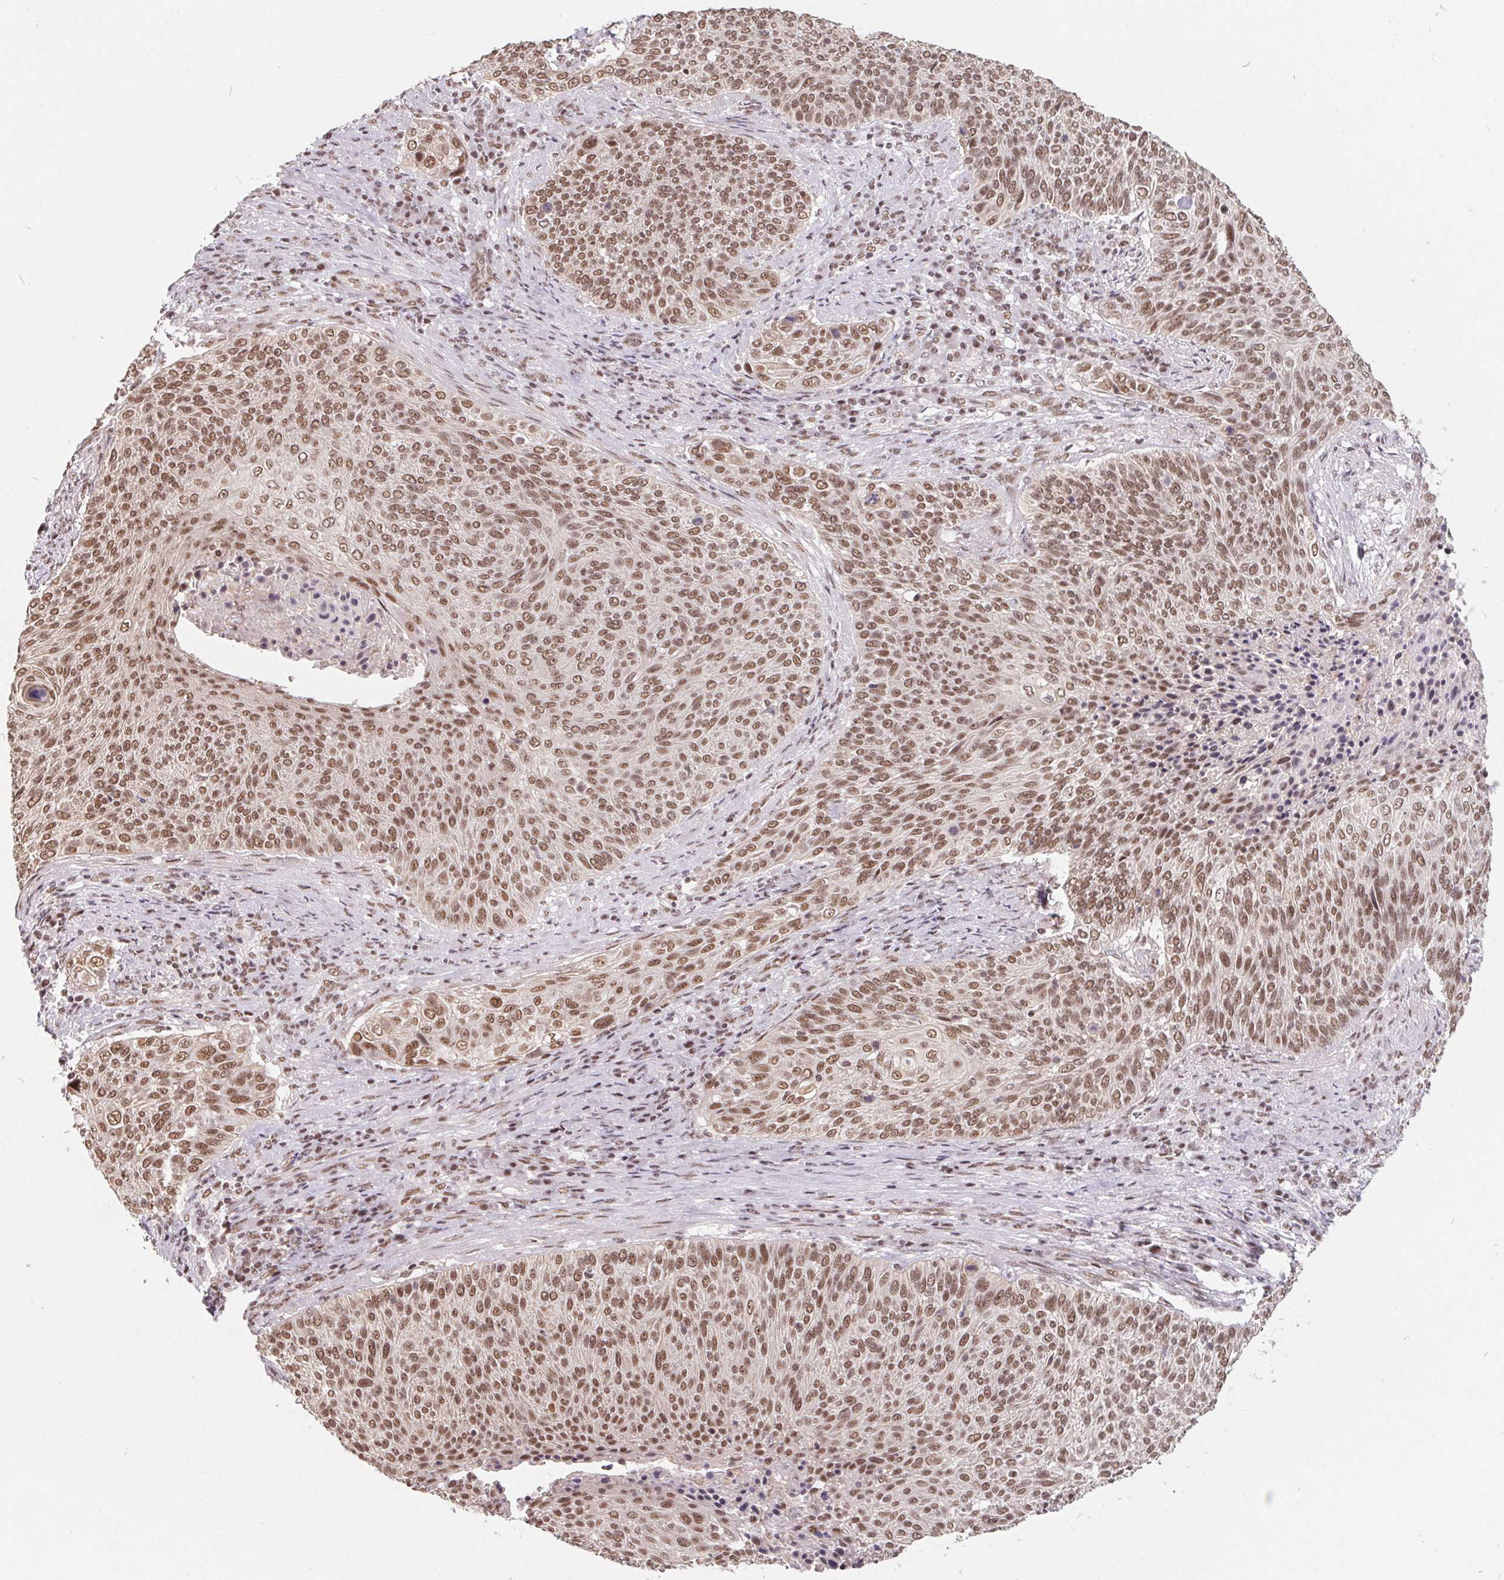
{"staining": {"intensity": "moderate", "quantity": ">75%", "location": "nuclear"}, "tissue": "cervical cancer", "cell_type": "Tumor cells", "image_type": "cancer", "snomed": [{"axis": "morphology", "description": "Squamous cell carcinoma, NOS"}, {"axis": "topography", "description": "Cervix"}], "caption": "This is a photomicrograph of immunohistochemistry staining of cervical squamous cell carcinoma, which shows moderate staining in the nuclear of tumor cells.", "gene": "TCERG1", "patient": {"sex": "female", "age": 31}}